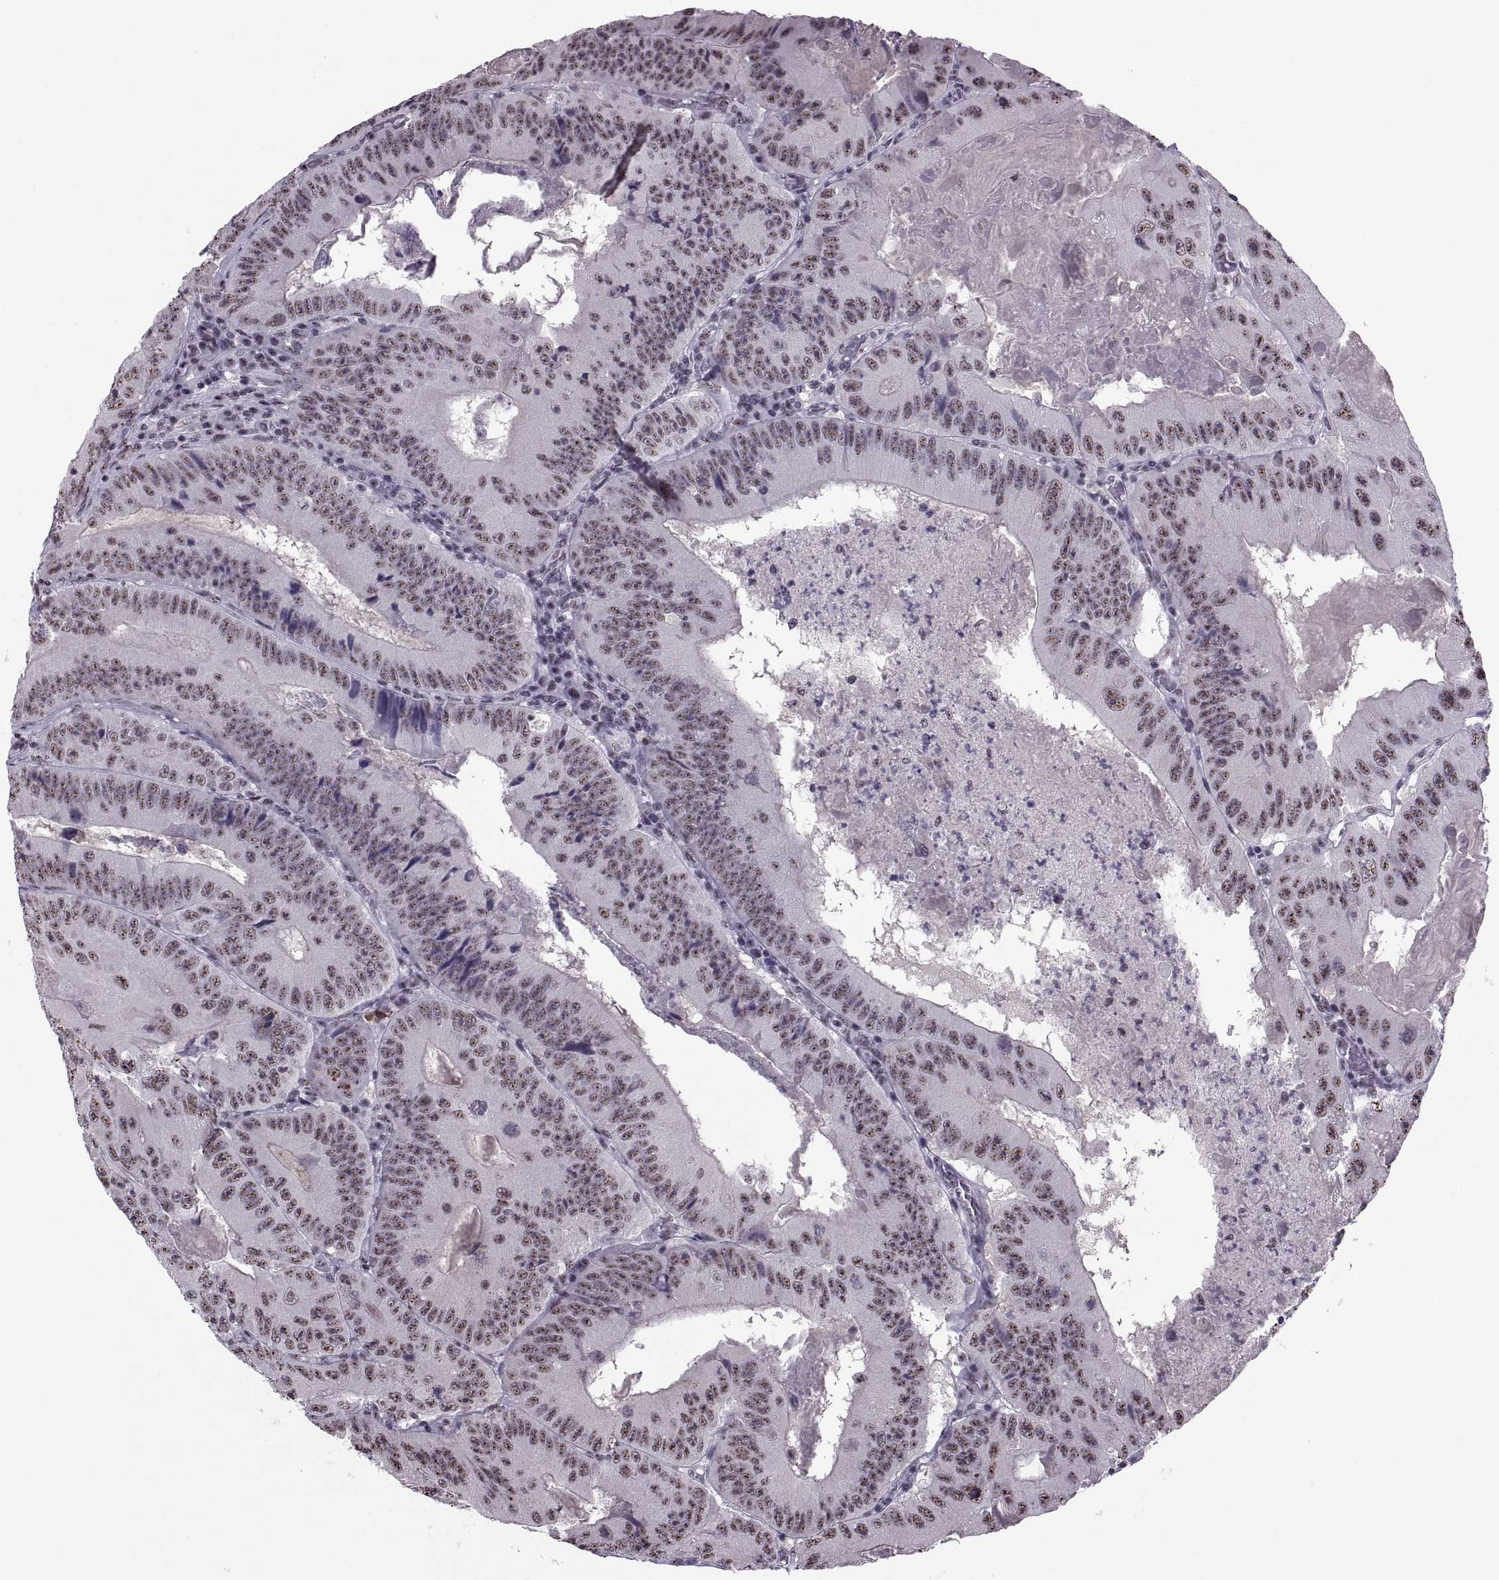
{"staining": {"intensity": "weak", "quantity": ">75%", "location": "nuclear"}, "tissue": "colorectal cancer", "cell_type": "Tumor cells", "image_type": "cancer", "snomed": [{"axis": "morphology", "description": "Adenocarcinoma, NOS"}, {"axis": "topography", "description": "Colon"}], "caption": "High-power microscopy captured an immunohistochemistry photomicrograph of adenocarcinoma (colorectal), revealing weak nuclear staining in about >75% of tumor cells. The protein of interest is shown in brown color, while the nuclei are stained blue.", "gene": "MAGEA4", "patient": {"sex": "female", "age": 86}}